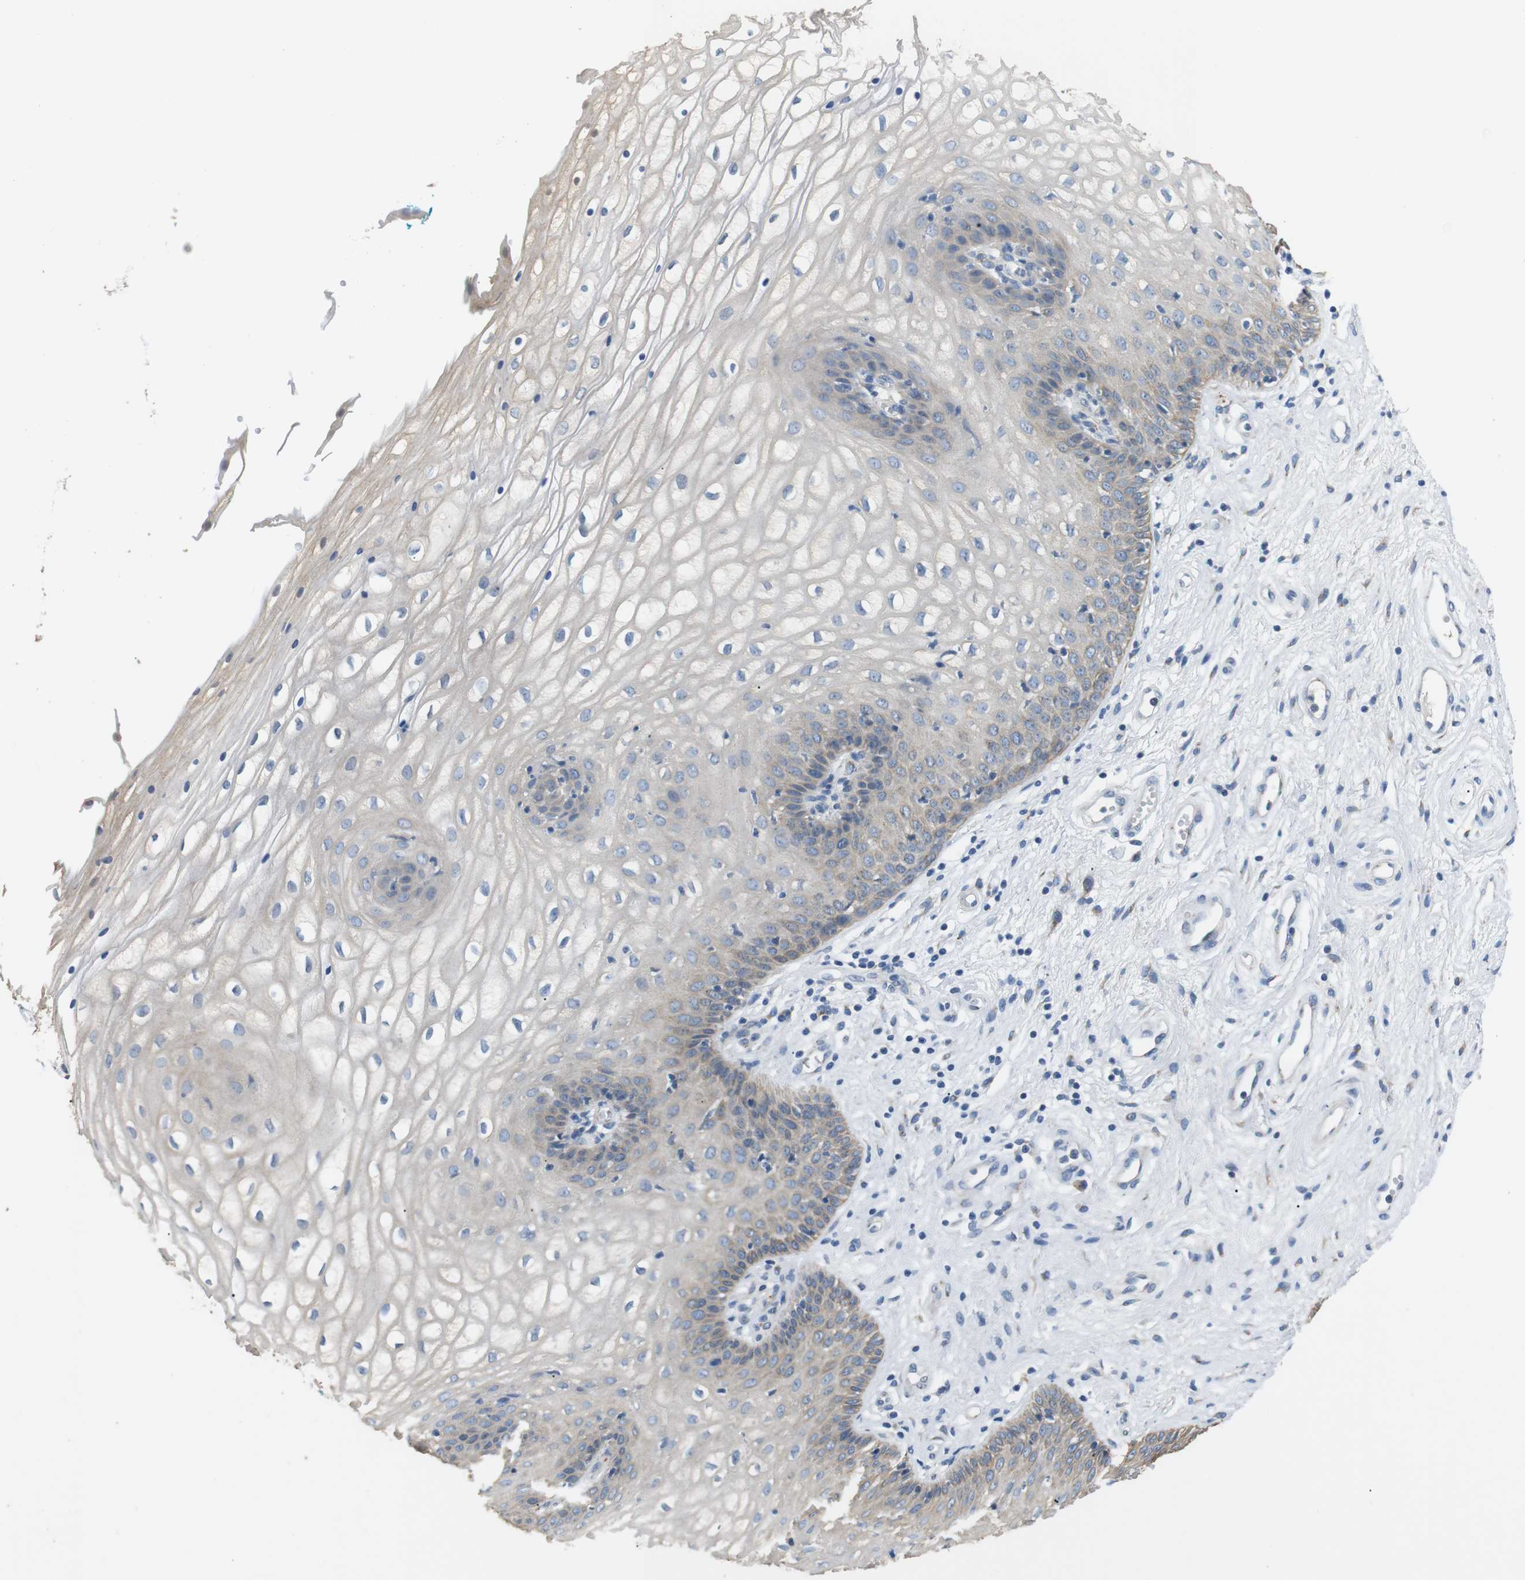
{"staining": {"intensity": "weak", "quantity": "<25%", "location": "cytoplasmic/membranous"}, "tissue": "vagina", "cell_type": "Squamous epithelial cells", "image_type": "normal", "snomed": [{"axis": "morphology", "description": "Normal tissue, NOS"}, {"axis": "topography", "description": "Vagina"}], "caption": "Squamous epithelial cells show no significant positivity in benign vagina. (DAB IHC with hematoxylin counter stain).", "gene": "UNC5CL", "patient": {"sex": "female", "age": 34}}